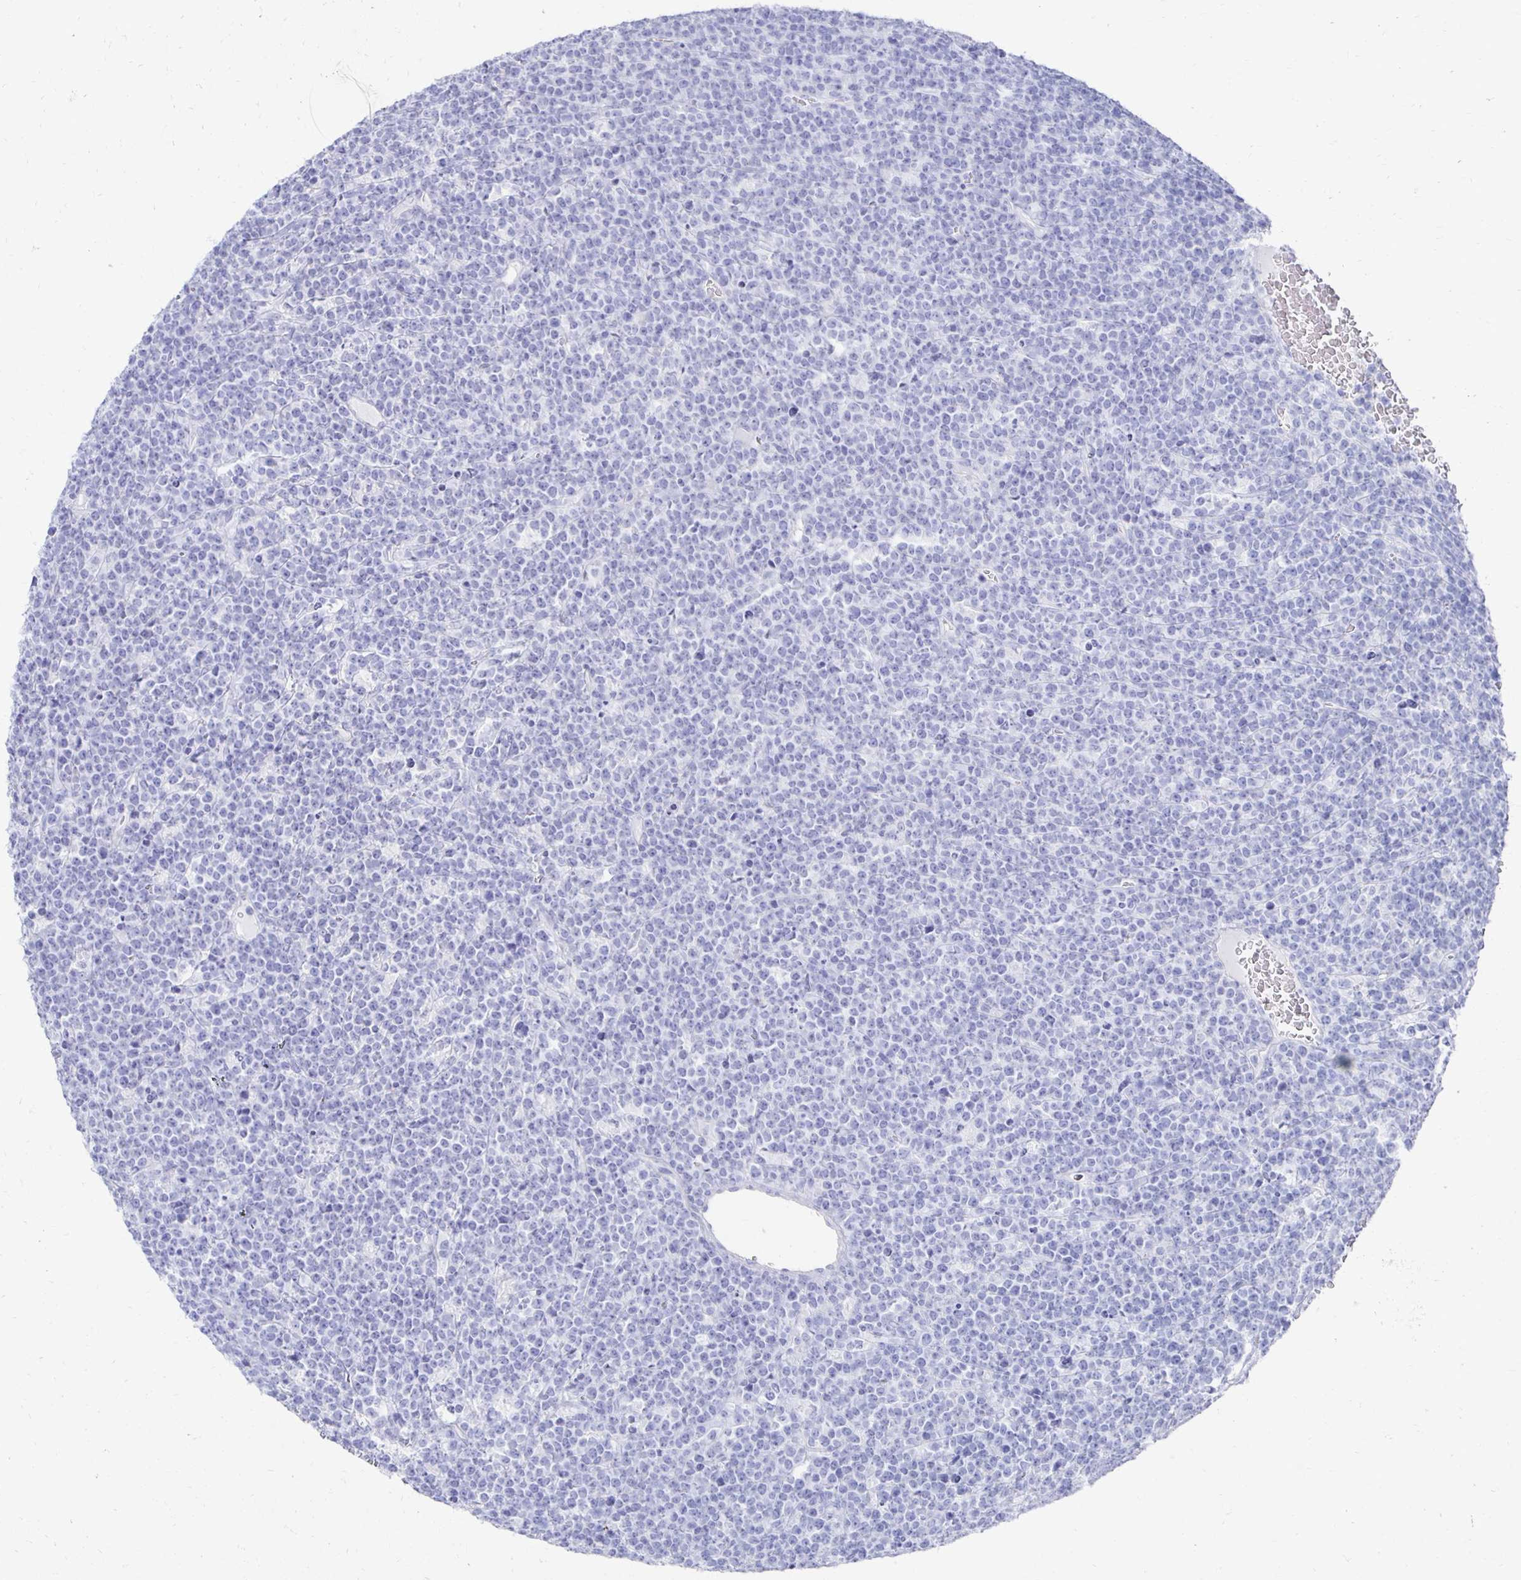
{"staining": {"intensity": "negative", "quantity": "none", "location": "none"}, "tissue": "lymphoma", "cell_type": "Tumor cells", "image_type": "cancer", "snomed": [{"axis": "morphology", "description": "Malignant lymphoma, non-Hodgkin's type, High grade"}, {"axis": "topography", "description": "Ovary"}], "caption": "High-grade malignant lymphoma, non-Hodgkin's type was stained to show a protein in brown. There is no significant expression in tumor cells.", "gene": "PRDM7", "patient": {"sex": "female", "age": 56}}